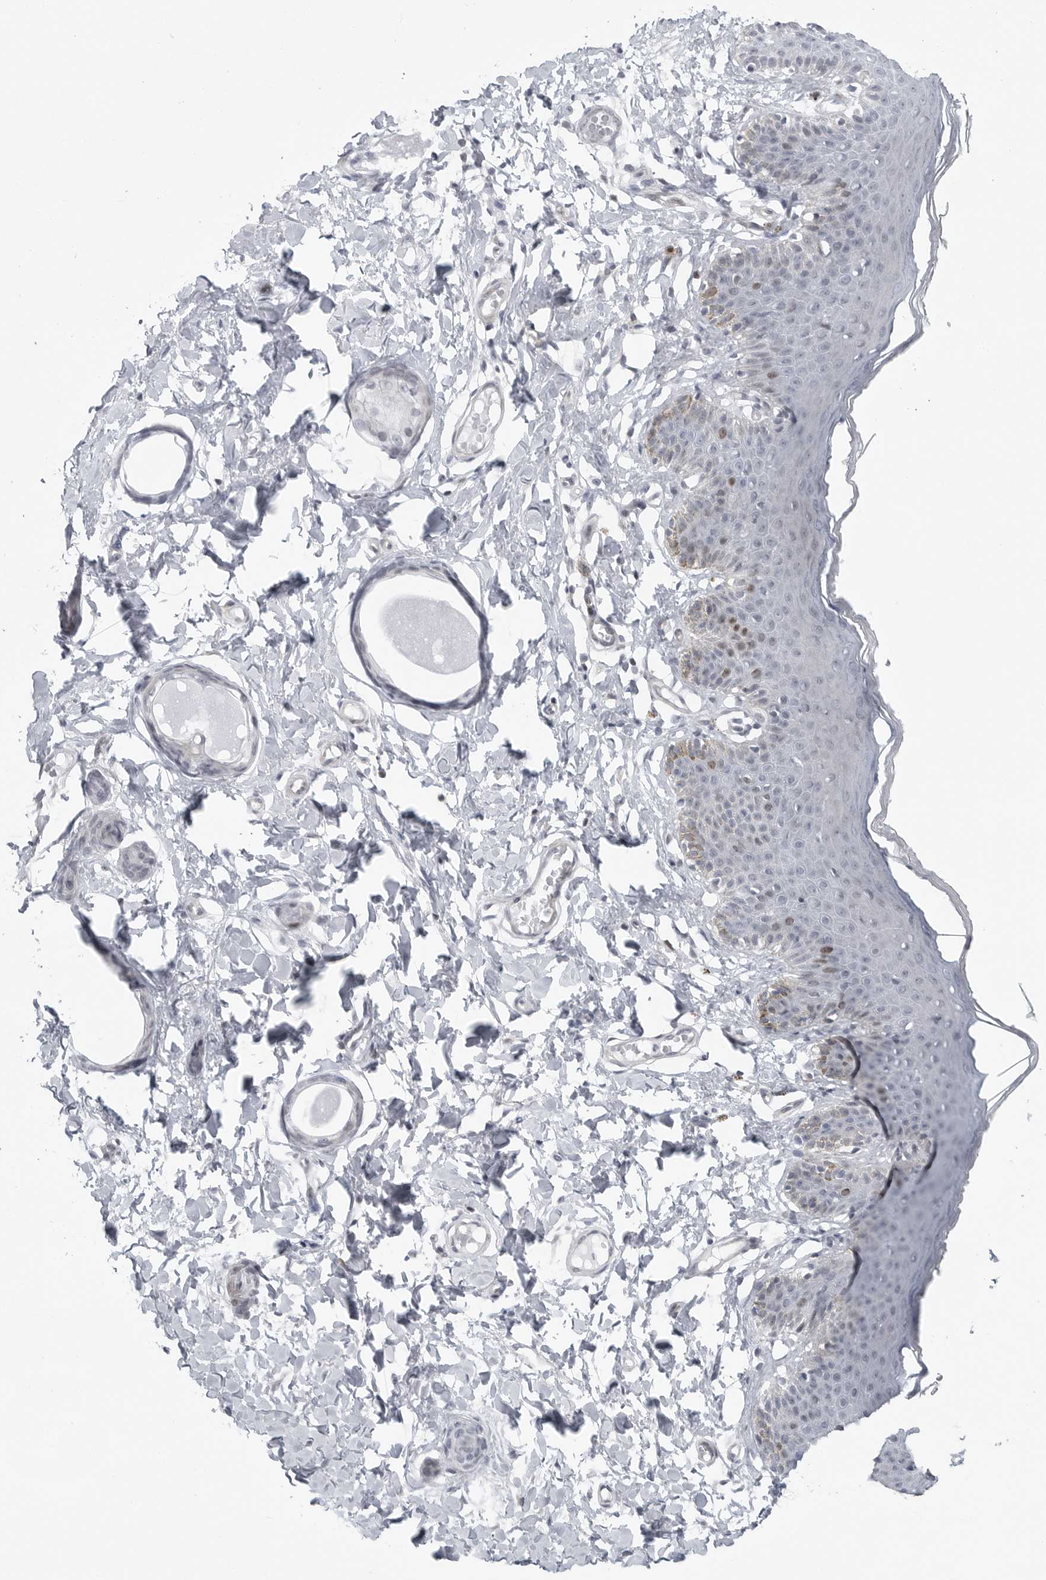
{"staining": {"intensity": "moderate", "quantity": "<25%", "location": "nuclear"}, "tissue": "skin", "cell_type": "Epidermal cells", "image_type": "normal", "snomed": [{"axis": "morphology", "description": "Normal tissue, NOS"}, {"axis": "topography", "description": "Vulva"}], "caption": "Epidermal cells demonstrate moderate nuclear staining in about <25% of cells in benign skin.", "gene": "FAM135B", "patient": {"sex": "female", "age": 66}}